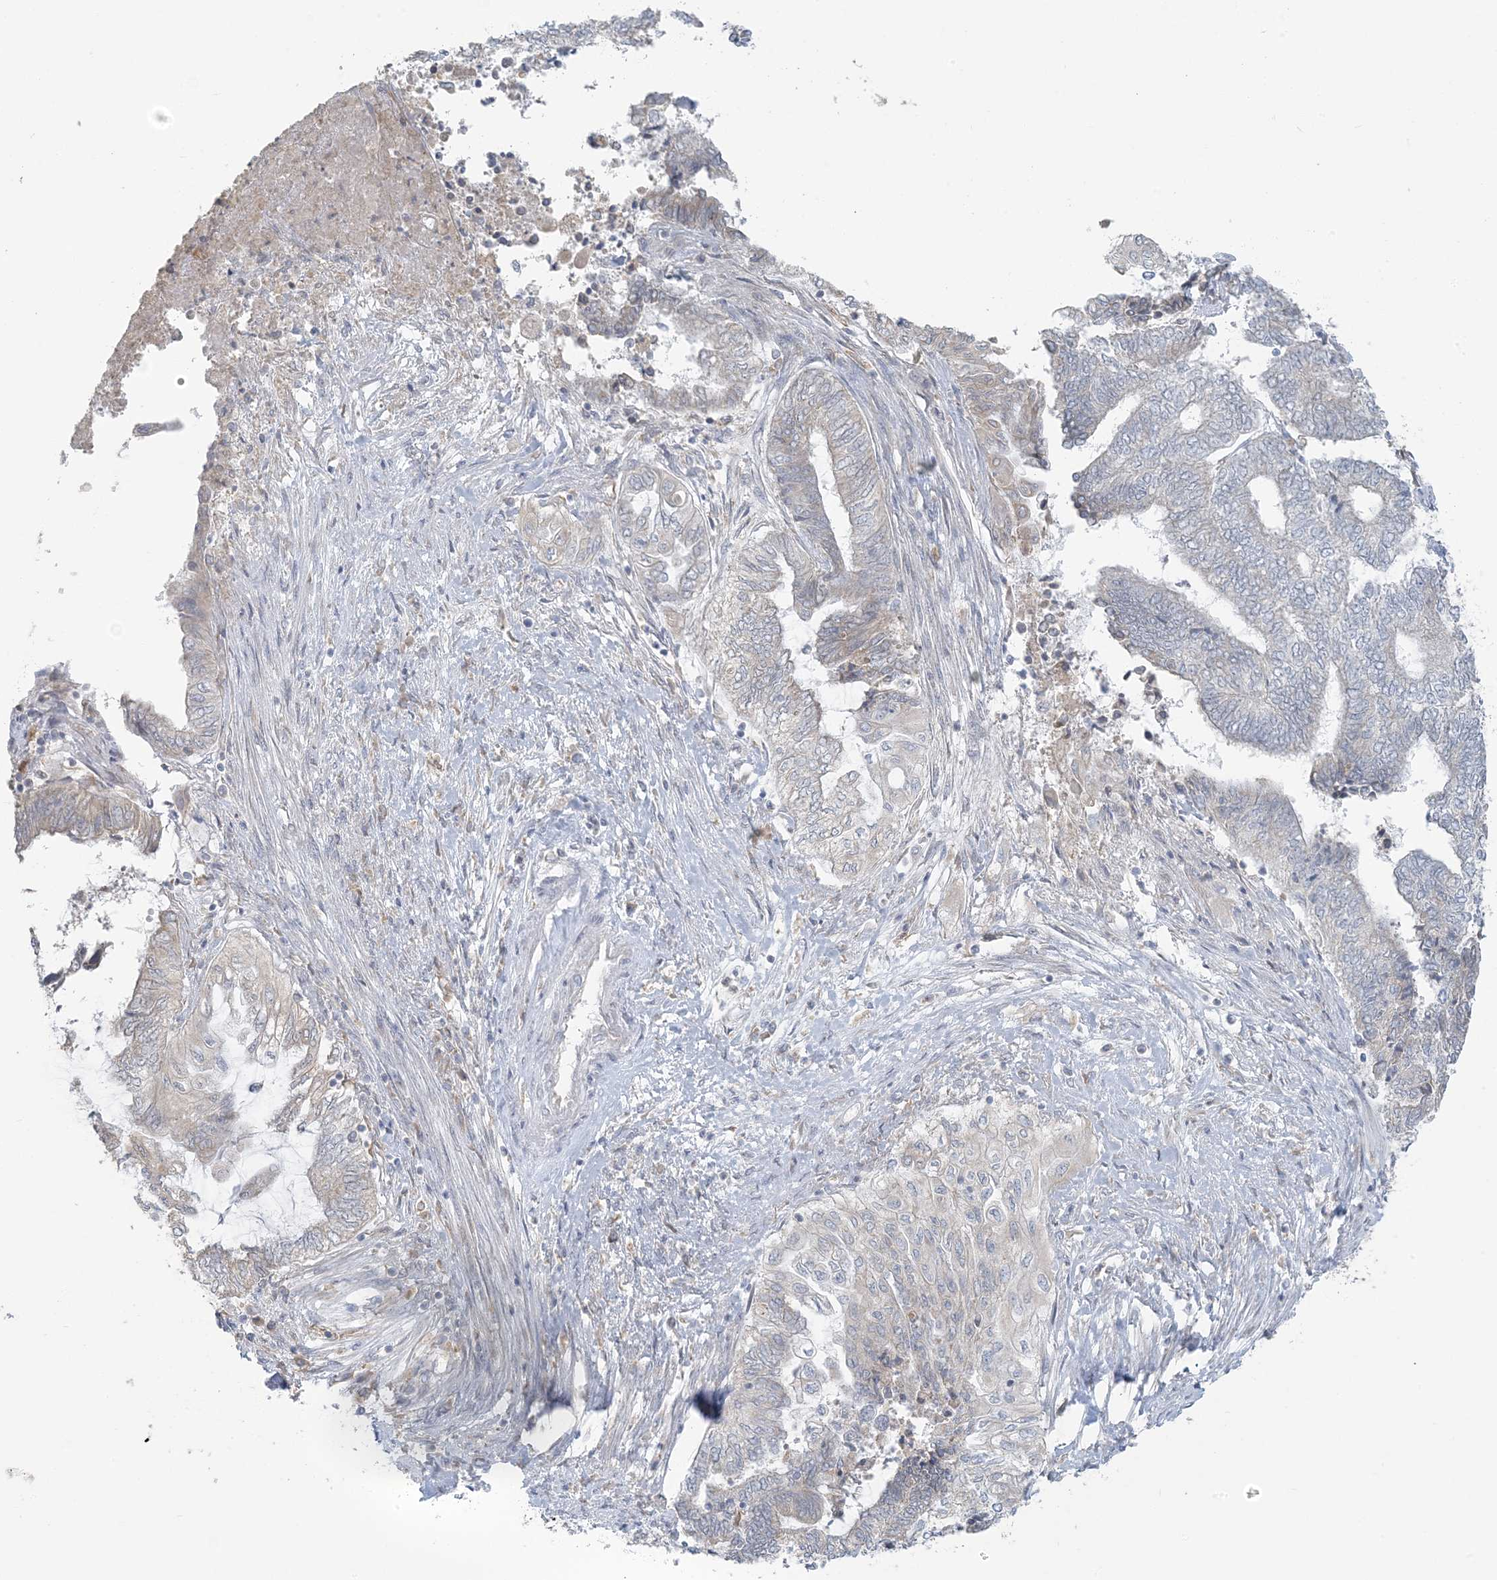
{"staining": {"intensity": "negative", "quantity": "none", "location": "none"}, "tissue": "endometrial cancer", "cell_type": "Tumor cells", "image_type": "cancer", "snomed": [{"axis": "morphology", "description": "Adenocarcinoma, NOS"}, {"axis": "topography", "description": "Uterus"}, {"axis": "topography", "description": "Endometrium"}], "caption": "The photomicrograph reveals no significant expression in tumor cells of adenocarcinoma (endometrial).", "gene": "EEFSEC", "patient": {"sex": "female", "age": 70}}